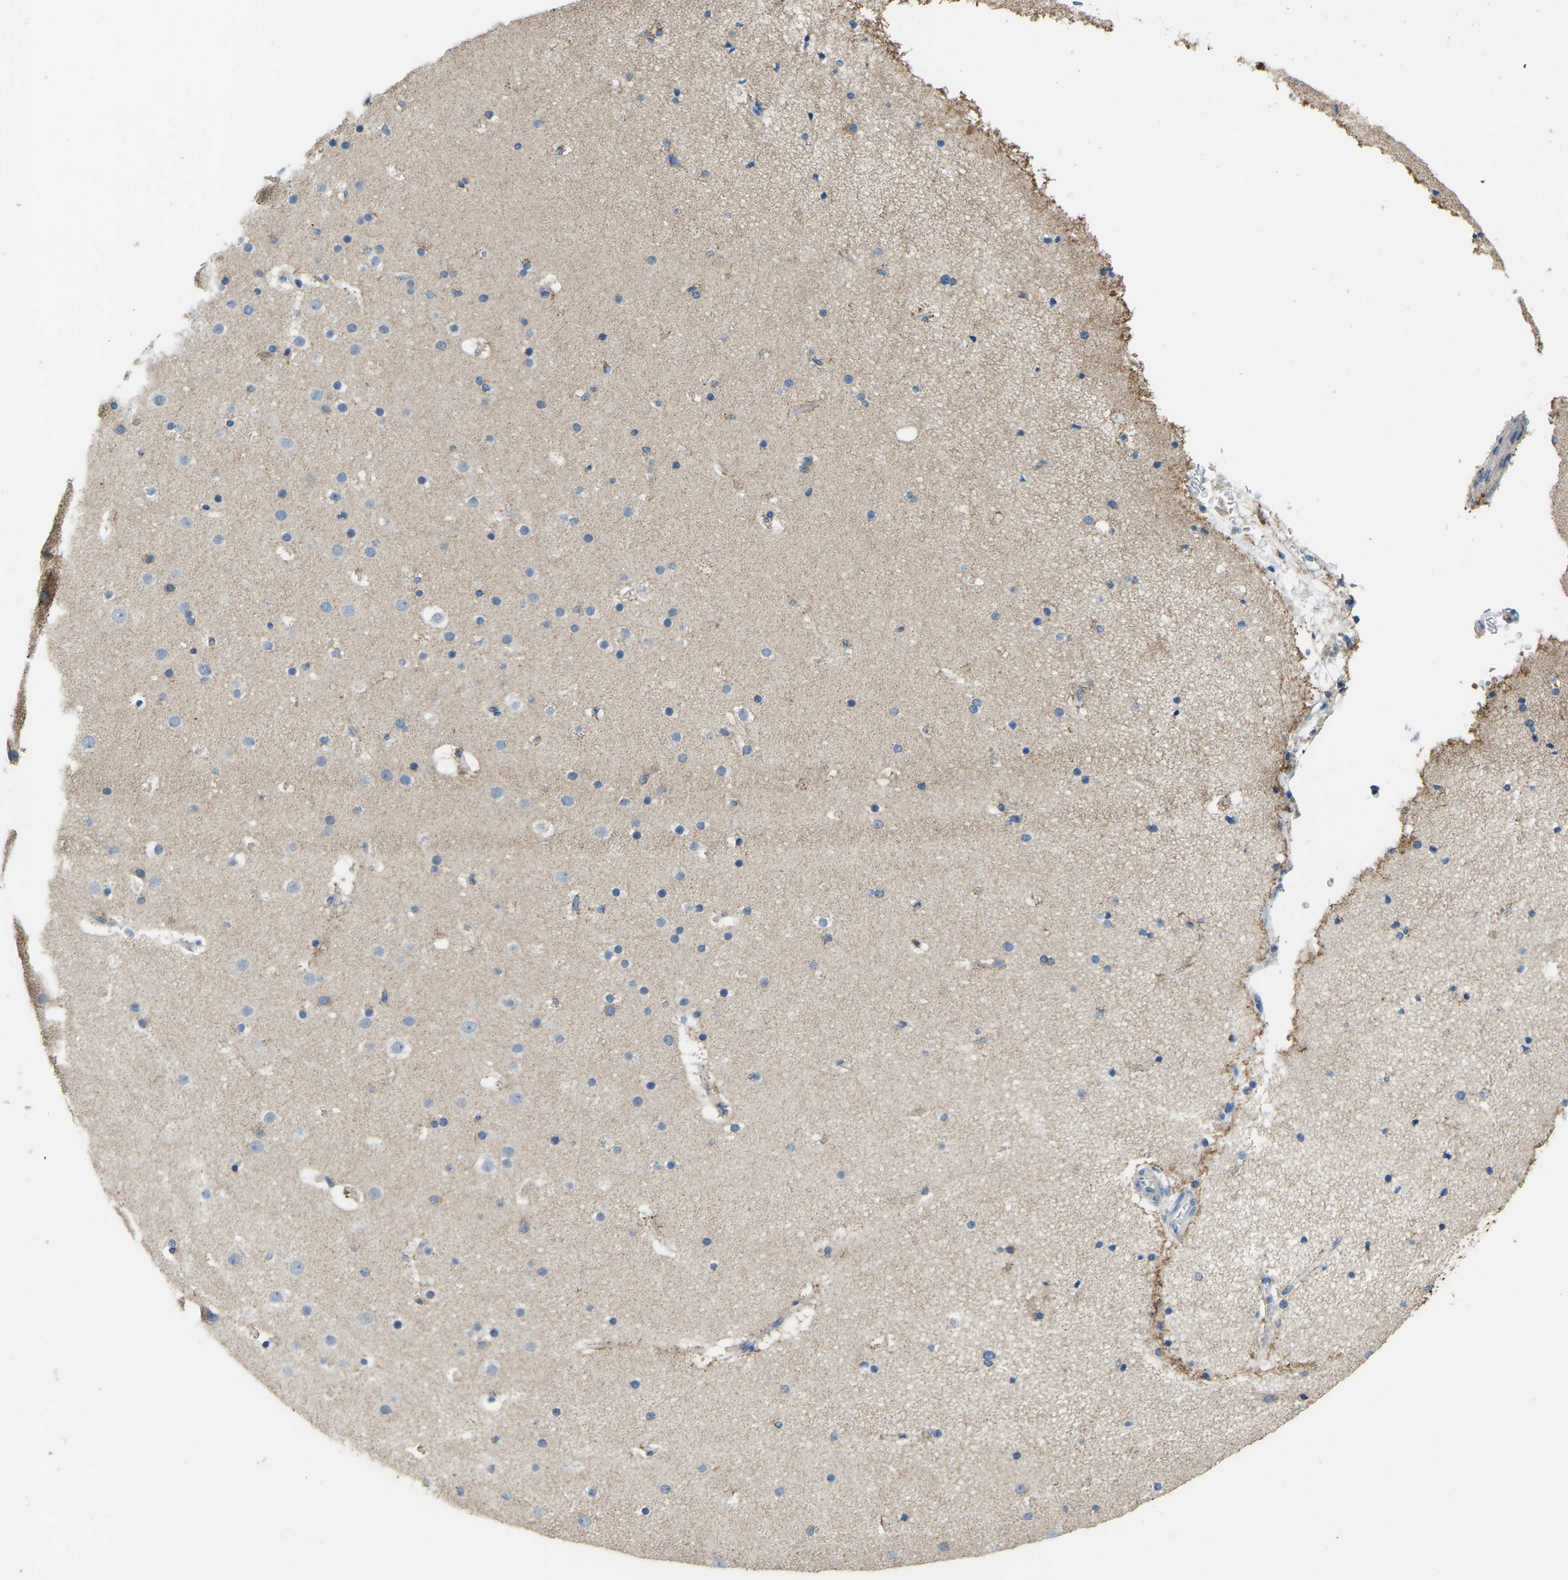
{"staining": {"intensity": "negative", "quantity": "none", "location": "none"}, "tissue": "cerebral cortex", "cell_type": "Endothelial cells", "image_type": "normal", "snomed": [{"axis": "morphology", "description": "Normal tissue, NOS"}, {"axis": "topography", "description": "Cerebral cortex"}], "caption": "An image of human cerebral cortex is negative for staining in endothelial cells. (DAB IHC, high magnification).", "gene": "ZNF200", "patient": {"sex": "male", "age": 57}}